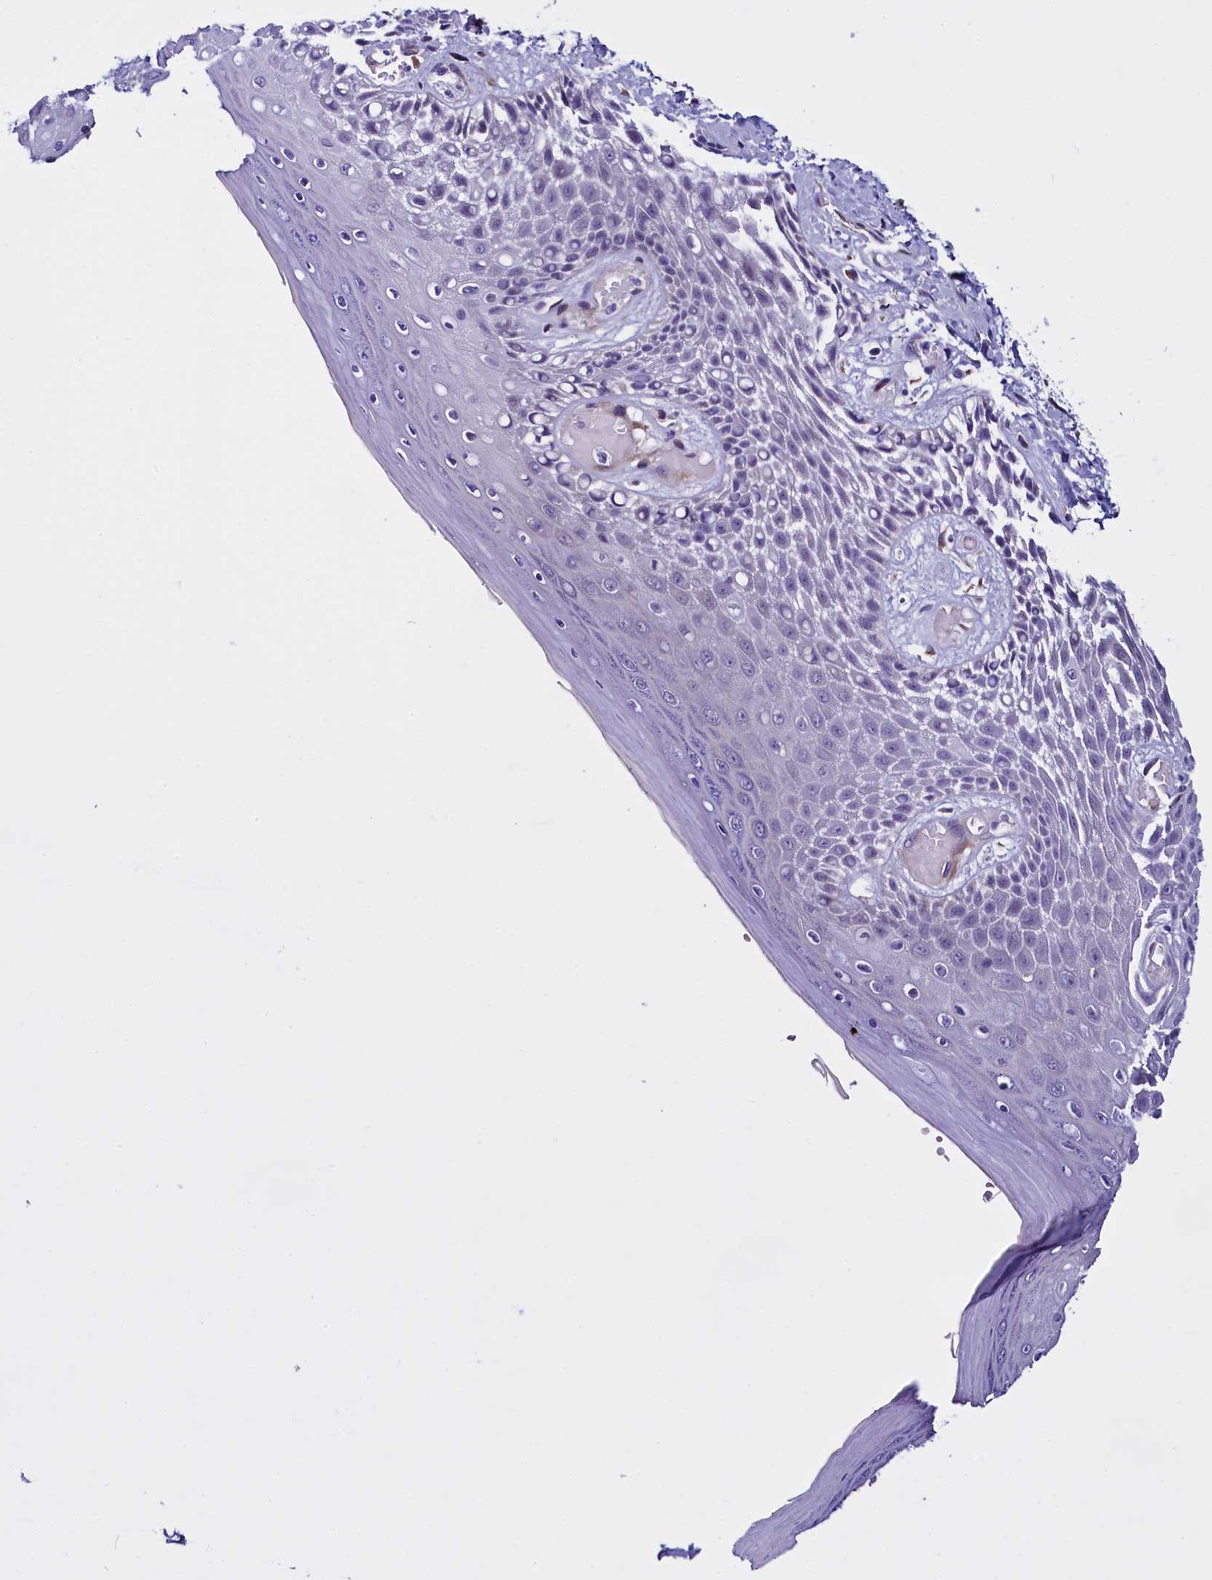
{"staining": {"intensity": "weak", "quantity": "<25%", "location": "cytoplasmic/membranous"}, "tissue": "skin", "cell_type": "Epidermal cells", "image_type": "normal", "snomed": [{"axis": "morphology", "description": "Normal tissue, NOS"}, {"axis": "topography", "description": "Anal"}], "caption": "A micrograph of human skin is negative for staining in epidermal cells. (Brightfield microscopy of DAB IHC at high magnification).", "gene": "UACA", "patient": {"sex": "male", "age": 78}}